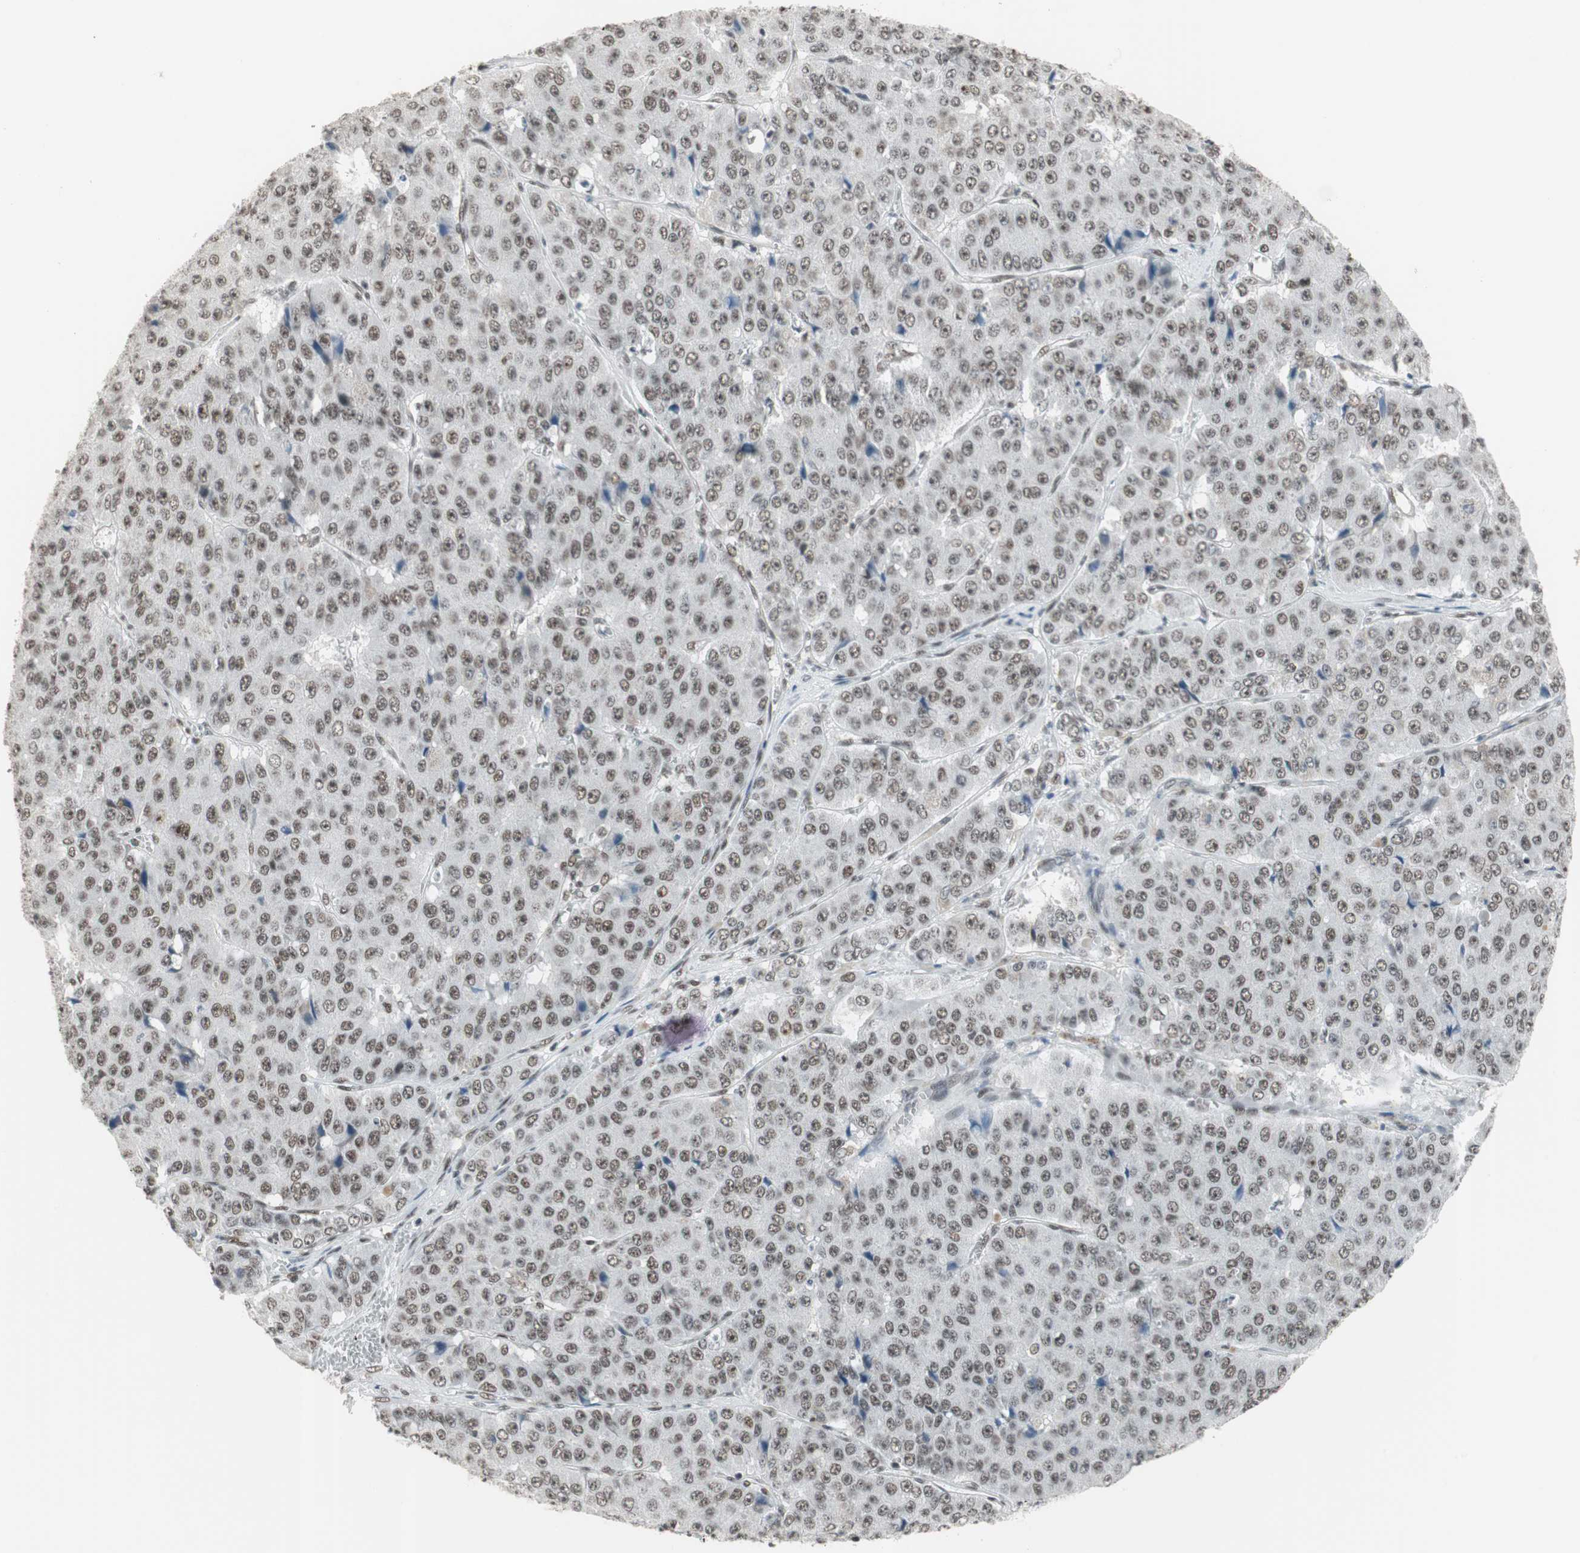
{"staining": {"intensity": "weak", "quantity": ">75%", "location": "nuclear"}, "tissue": "pancreatic cancer", "cell_type": "Tumor cells", "image_type": "cancer", "snomed": [{"axis": "morphology", "description": "Adenocarcinoma, NOS"}, {"axis": "topography", "description": "Pancreas"}], "caption": "Pancreatic adenocarcinoma was stained to show a protein in brown. There is low levels of weak nuclear positivity in approximately >75% of tumor cells.", "gene": "RTF1", "patient": {"sex": "male", "age": 50}}